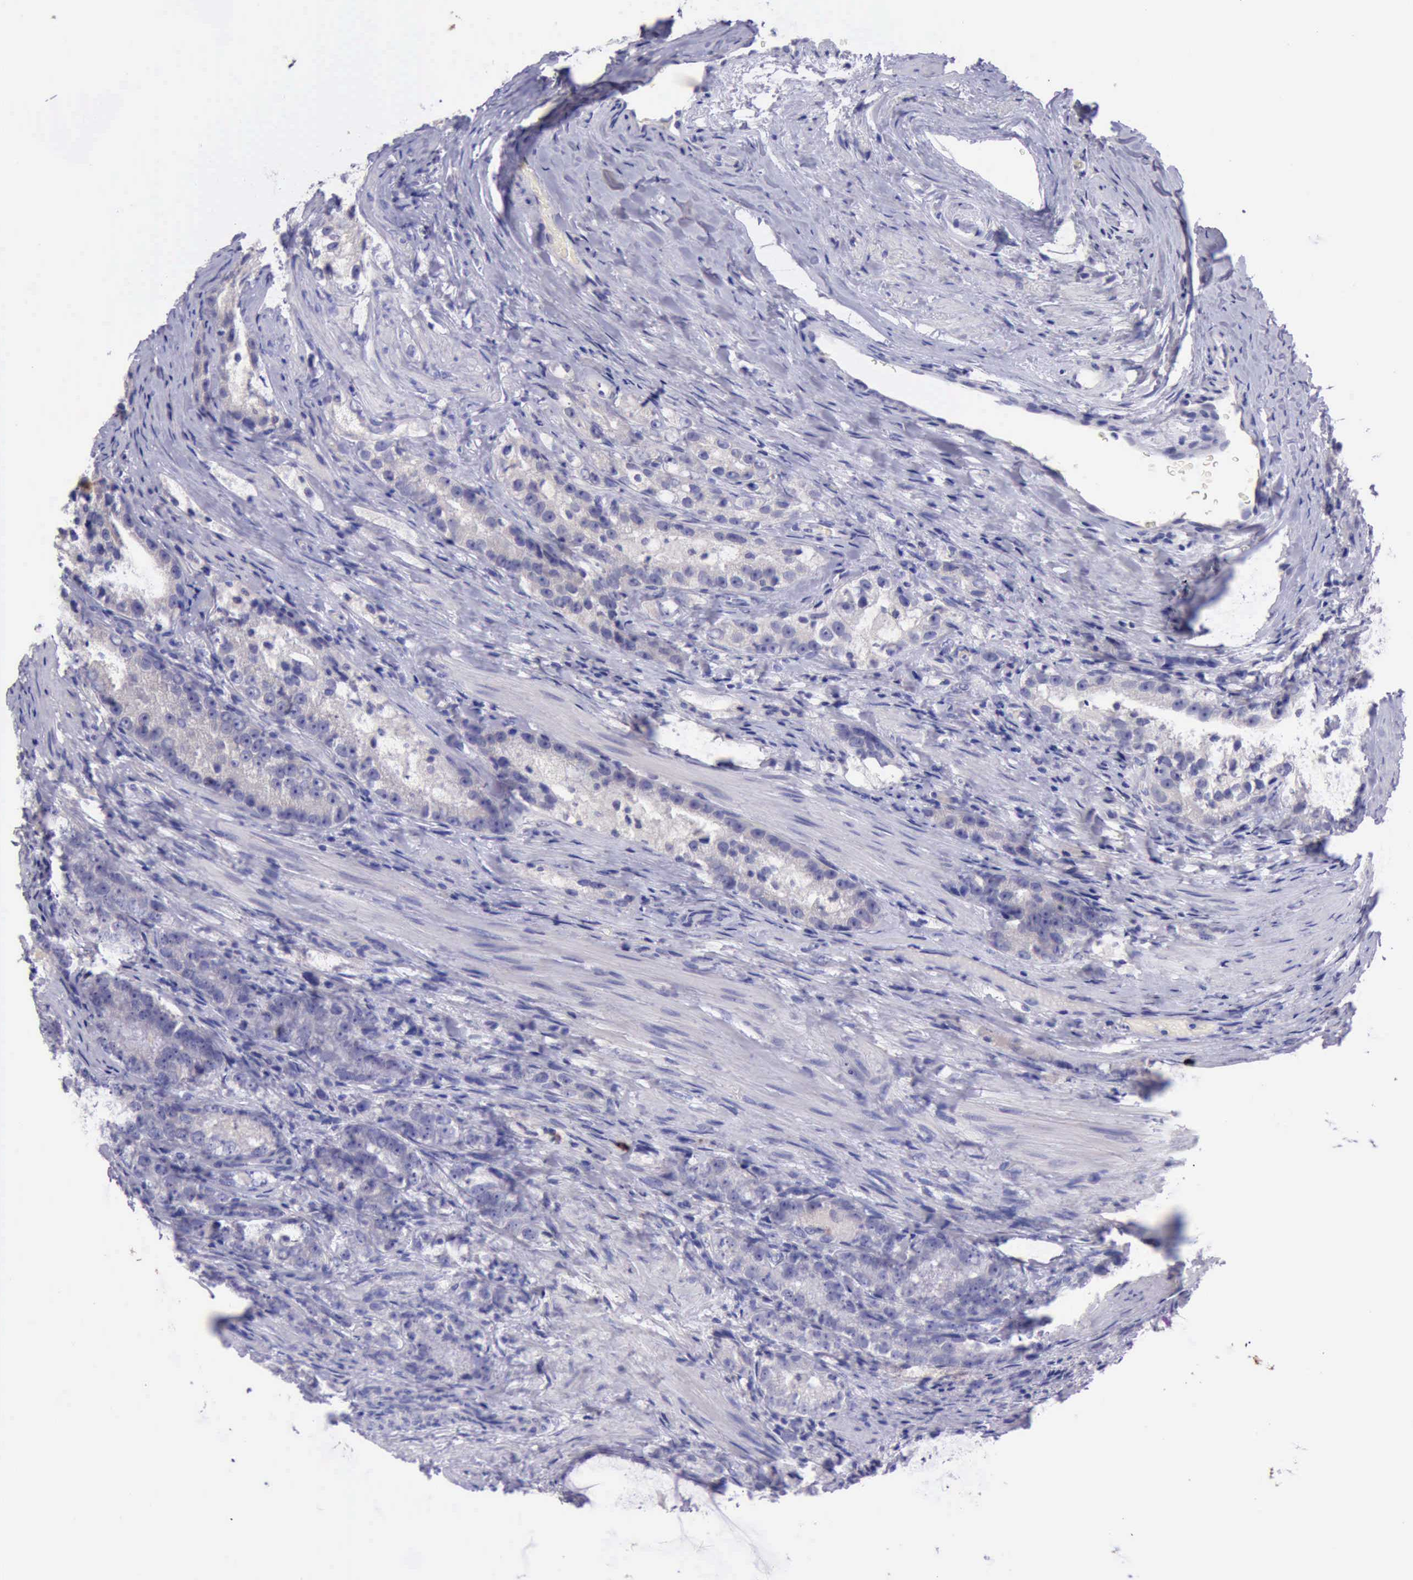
{"staining": {"intensity": "negative", "quantity": "none", "location": "none"}, "tissue": "prostate cancer", "cell_type": "Tumor cells", "image_type": "cancer", "snomed": [{"axis": "morphology", "description": "Adenocarcinoma, High grade"}, {"axis": "topography", "description": "Prostate"}], "caption": "This is a photomicrograph of immunohistochemistry (IHC) staining of prostate high-grade adenocarcinoma, which shows no positivity in tumor cells.", "gene": "LRFN5", "patient": {"sex": "male", "age": 63}}